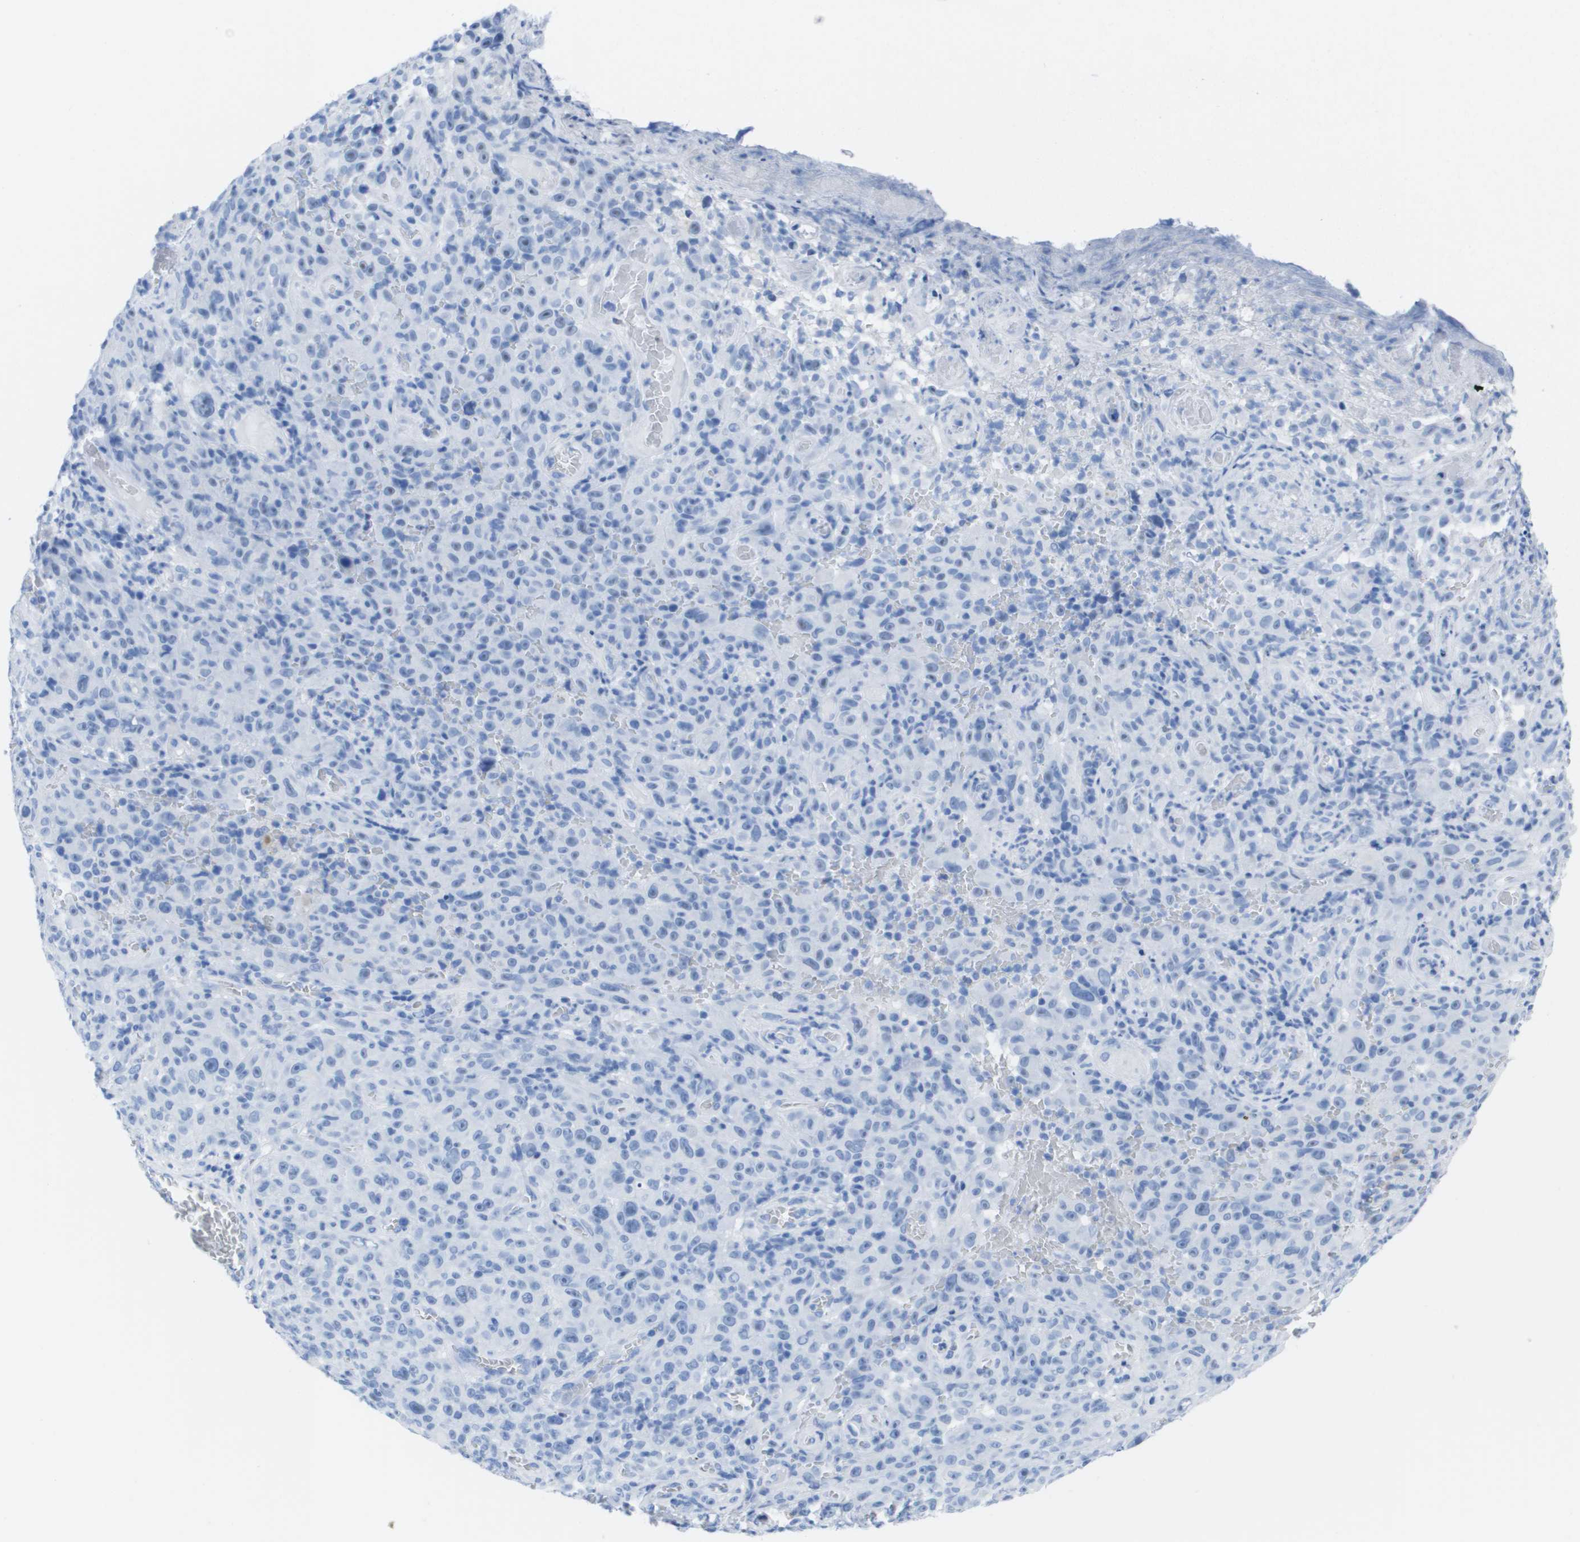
{"staining": {"intensity": "negative", "quantity": "none", "location": "none"}, "tissue": "melanoma", "cell_type": "Tumor cells", "image_type": "cancer", "snomed": [{"axis": "morphology", "description": "Malignant melanoma, NOS"}, {"axis": "topography", "description": "Skin"}], "caption": "A high-resolution photomicrograph shows IHC staining of malignant melanoma, which exhibits no significant staining in tumor cells. (IHC, brightfield microscopy, high magnification).", "gene": "KCNA3", "patient": {"sex": "female", "age": 82}}